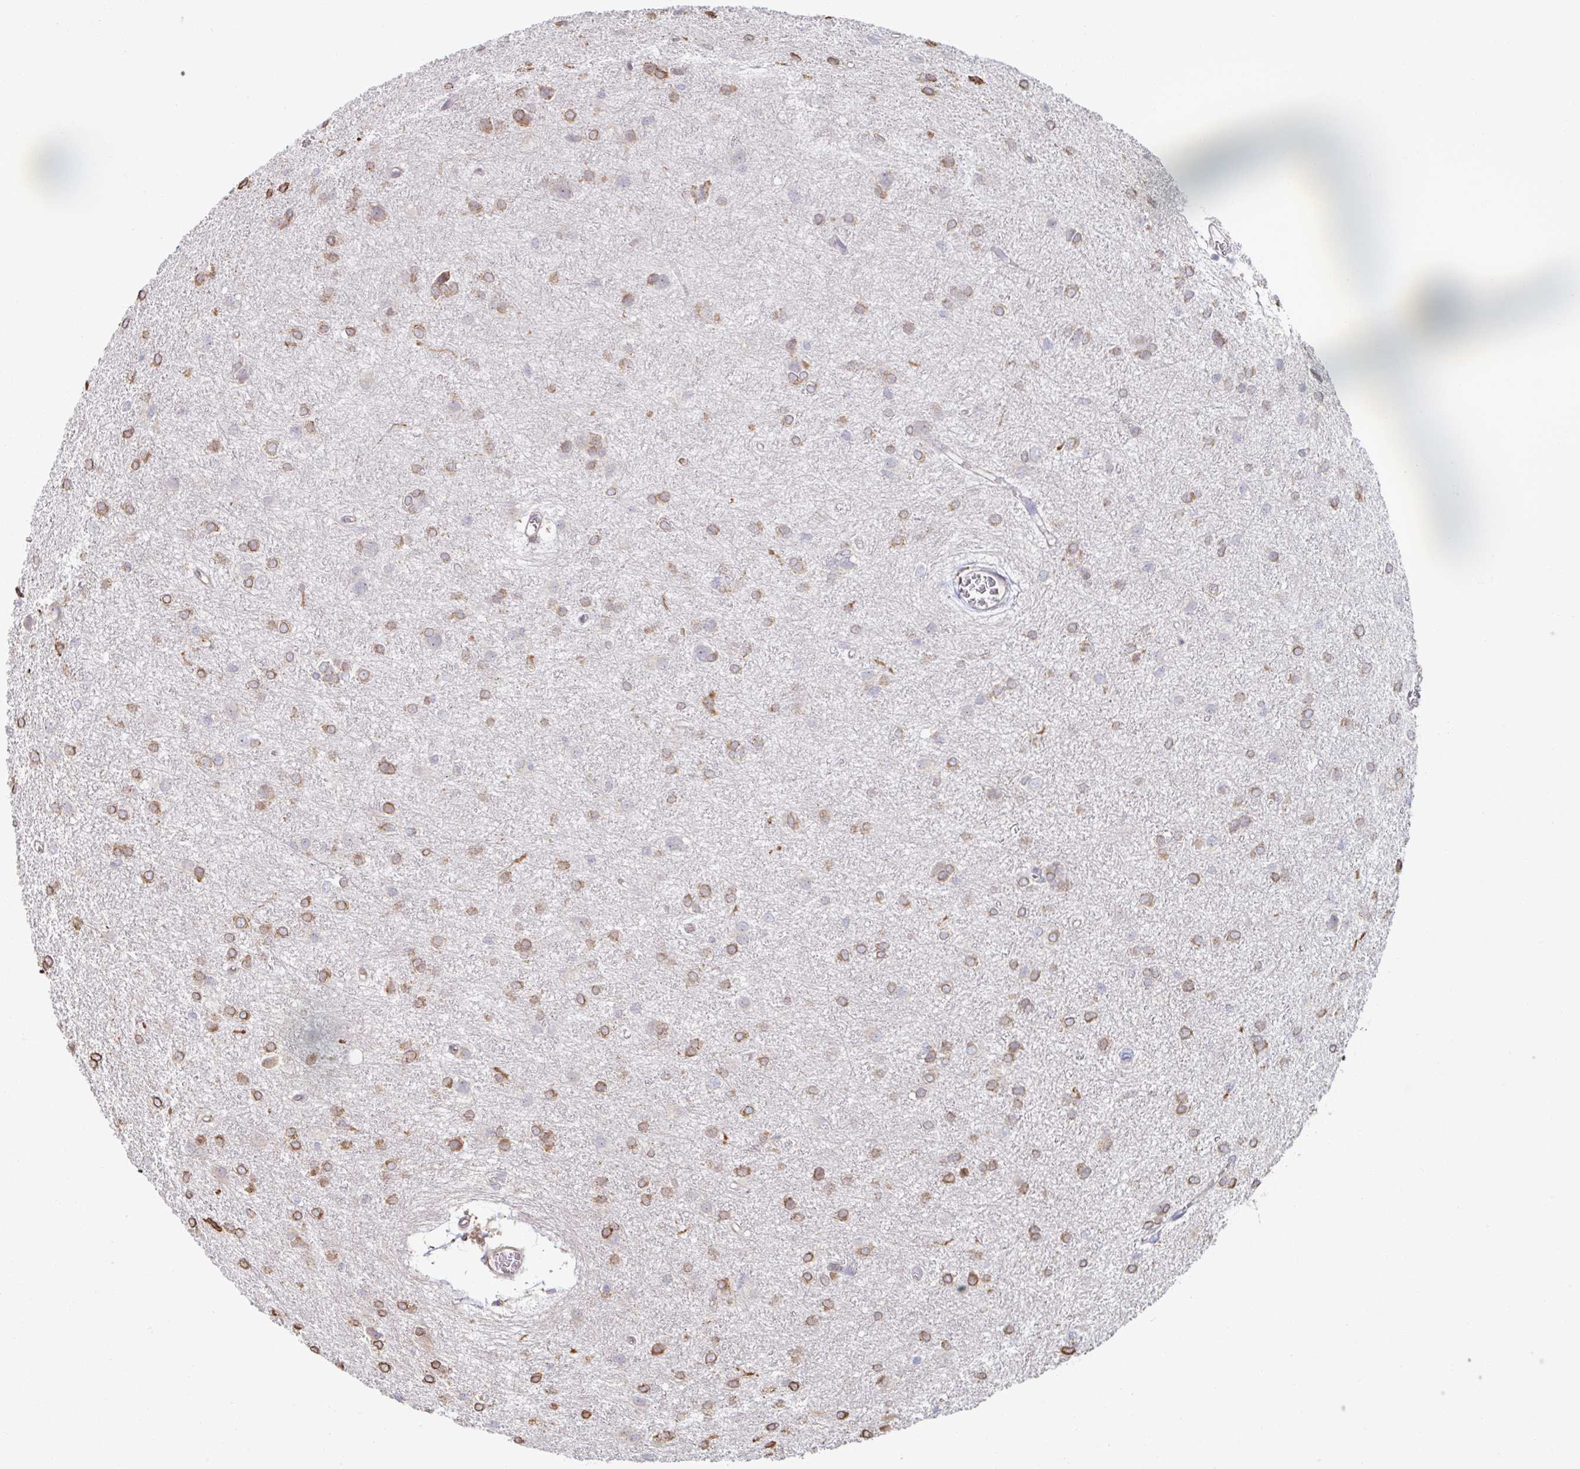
{"staining": {"intensity": "moderate", "quantity": "25%-75%", "location": "cytoplasmic/membranous"}, "tissue": "glioma", "cell_type": "Tumor cells", "image_type": "cancer", "snomed": [{"axis": "morphology", "description": "Glioma, malignant, High grade"}, {"axis": "topography", "description": "Brain"}], "caption": "Tumor cells display medium levels of moderate cytoplasmic/membranous positivity in approximately 25%-75% of cells in malignant high-grade glioma. The protein is stained brown, and the nuclei are stained in blue (DAB (3,3'-diaminobenzidine) IHC with brightfield microscopy, high magnification).", "gene": "RAB5IF", "patient": {"sex": "female", "age": 50}}